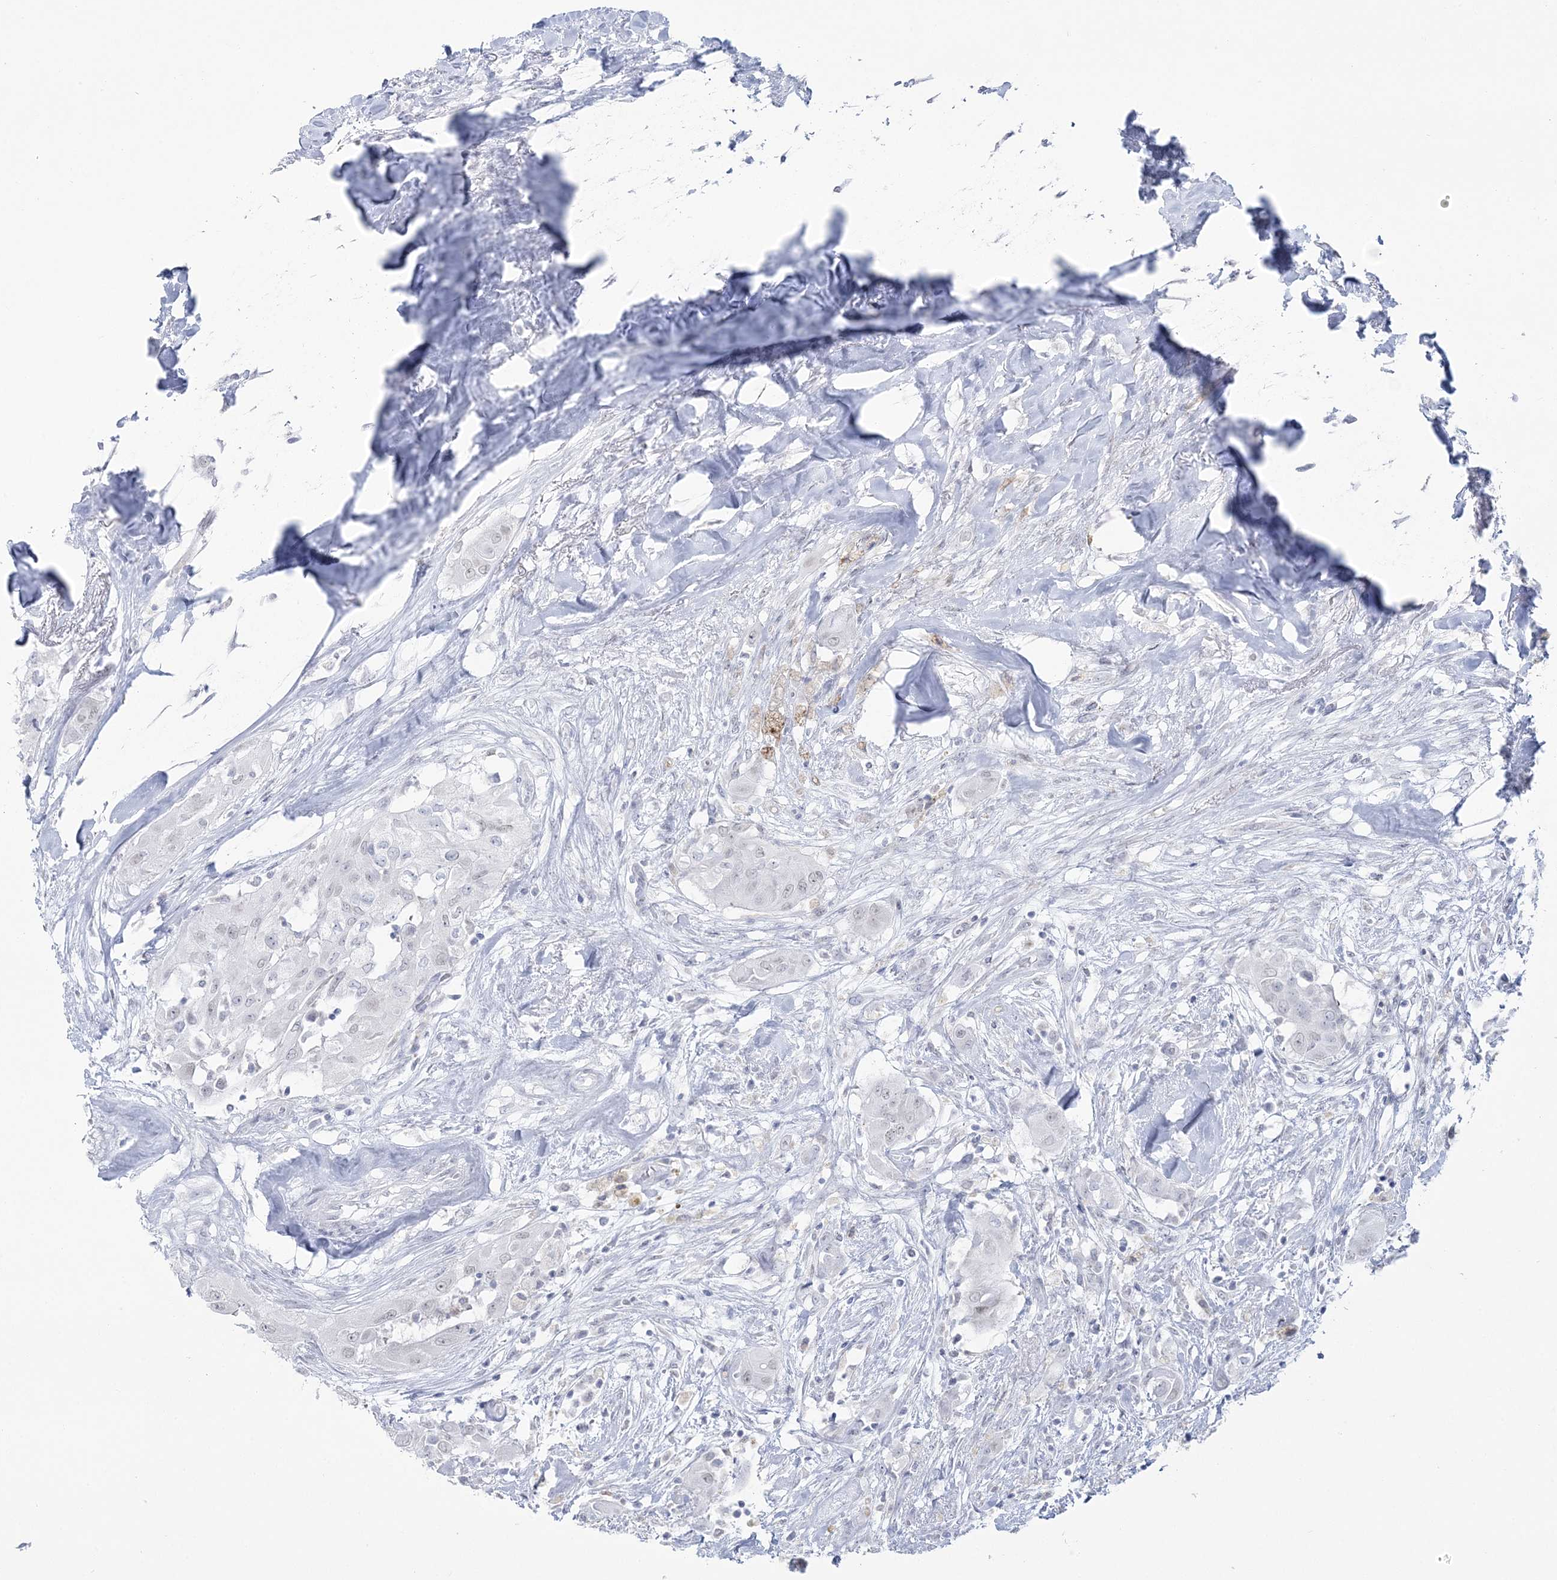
{"staining": {"intensity": "negative", "quantity": "none", "location": "none"}, "tissue": "thyroid cancer", "cell_type": "Tumor cells", "image_type": "cancer", "snomed": [{"axis": "morphology", "description": "Papillary adenocarcinoma, NOS"}, {"axis": "topography", "description": "Thyroid gland"}], "caption": "Immunohistochemistry (IHC) micrograph of neoplastic tissue: human thyroid papillary adenocarcinoma stained with DAB (3,3'-diaminobenzidine) reveals no significant protein positivity in tumor cells. The staining was performed using DAB to visualize the protein expression in brown, while the nuclei were stained in blue with hematoxylin (Magnification: 20x).", "gene": "ZNF843", "patient": {"sex": "female", "age": 59}}